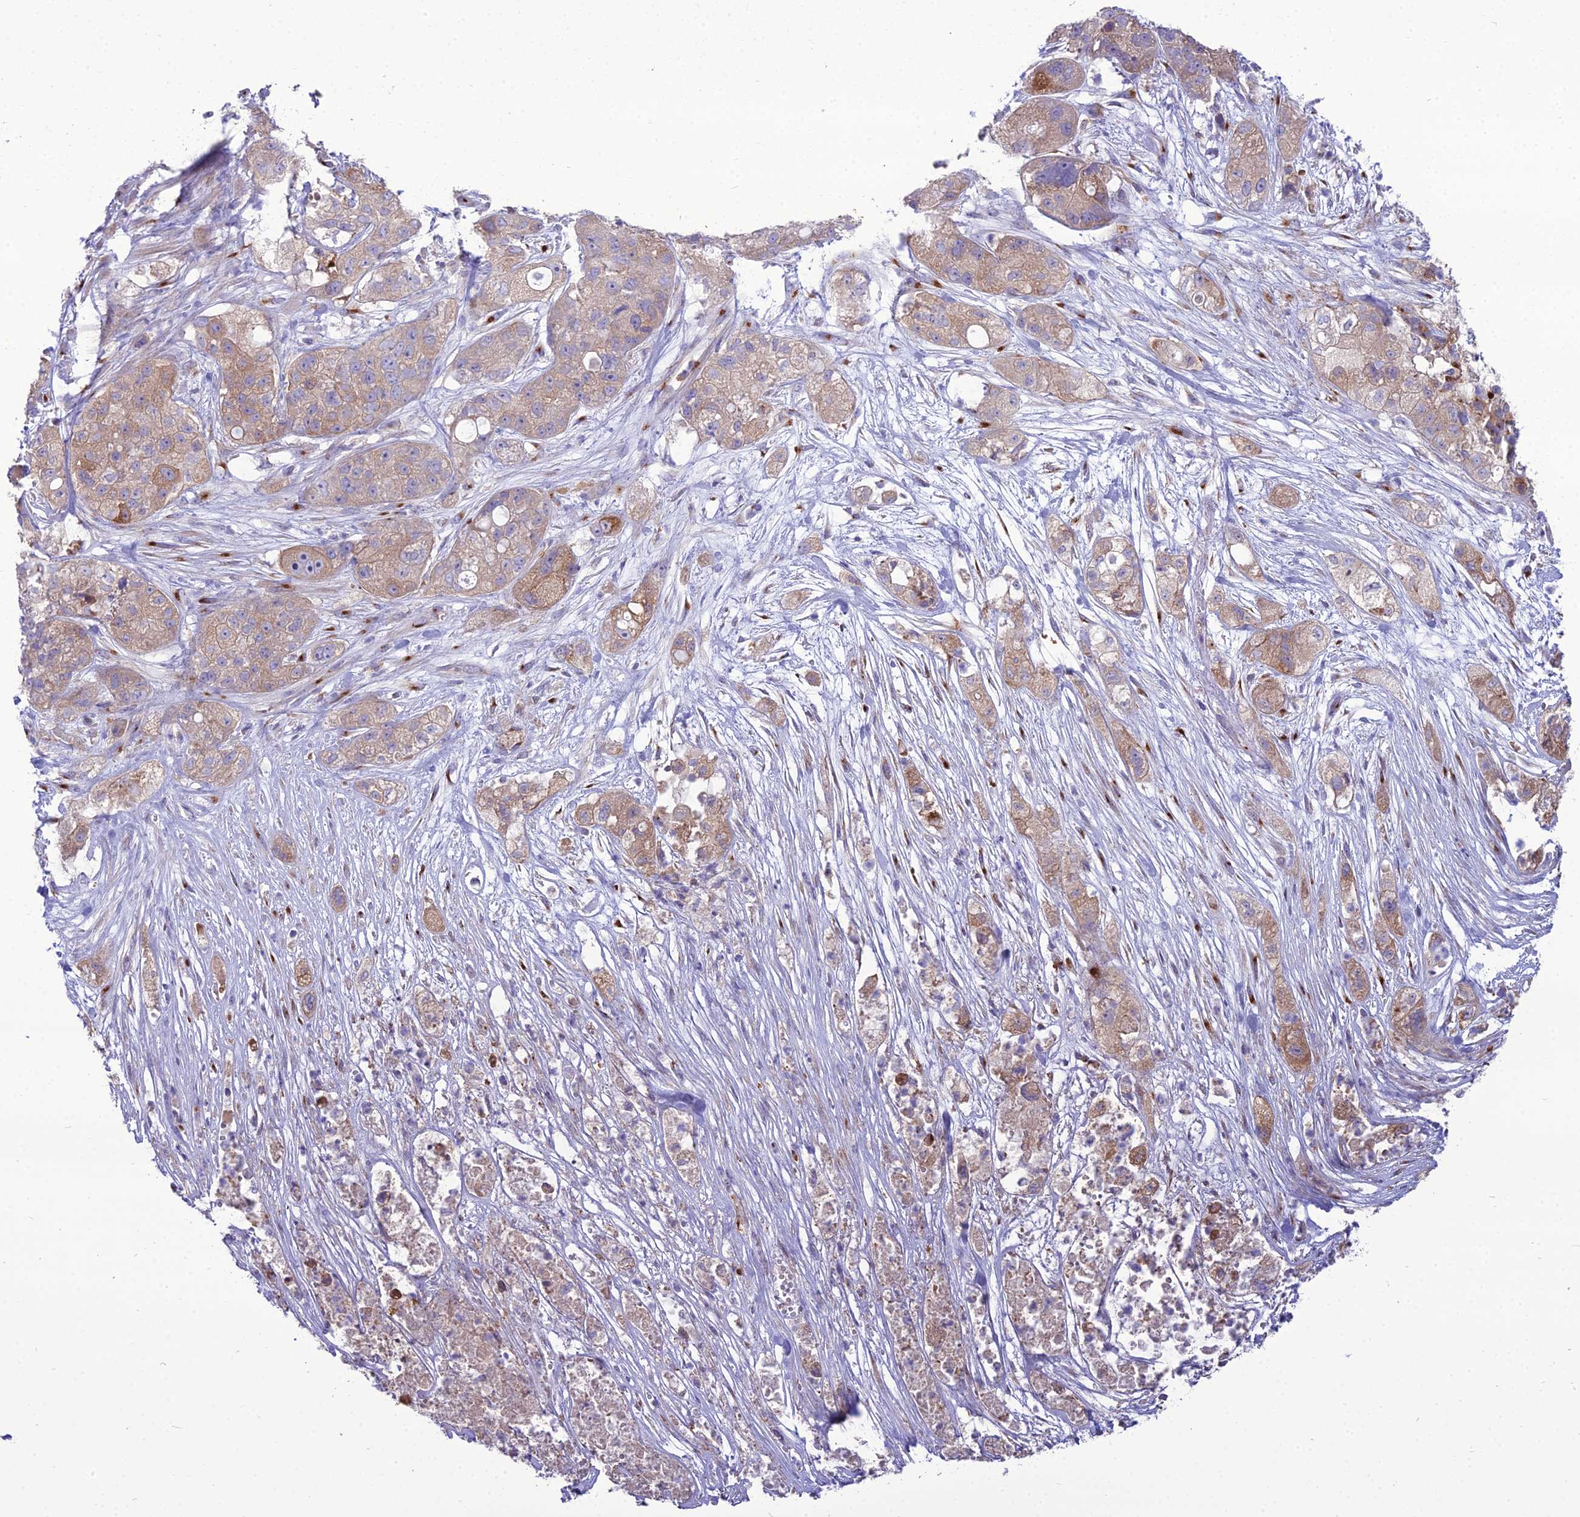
{"staining": {"intensity": "moderate", "quantity": "25%-75%", "location": "cytoplasmic/membranous"}, "tissue": "pancreatic cancer", "cell_type": "Tumor cells", "image_type": "cancer", "snomed": [{"axis": "morphology", "description": "Adenocarcinoma, NOS"}, {"axis": "topography", "description": "Pancreas"}], "caption": "Immunohistochemistry (IHC) image of human pancreatic cancer (adenocarcinoma) stained for a protein (brown), which exhibits medium levels of moderate cytoplasmic/membranous positivity in approximately 25%-75% of tumor cells.", "gene": "SPRYD7", "patient": {"sex": "female", "age": 78}}